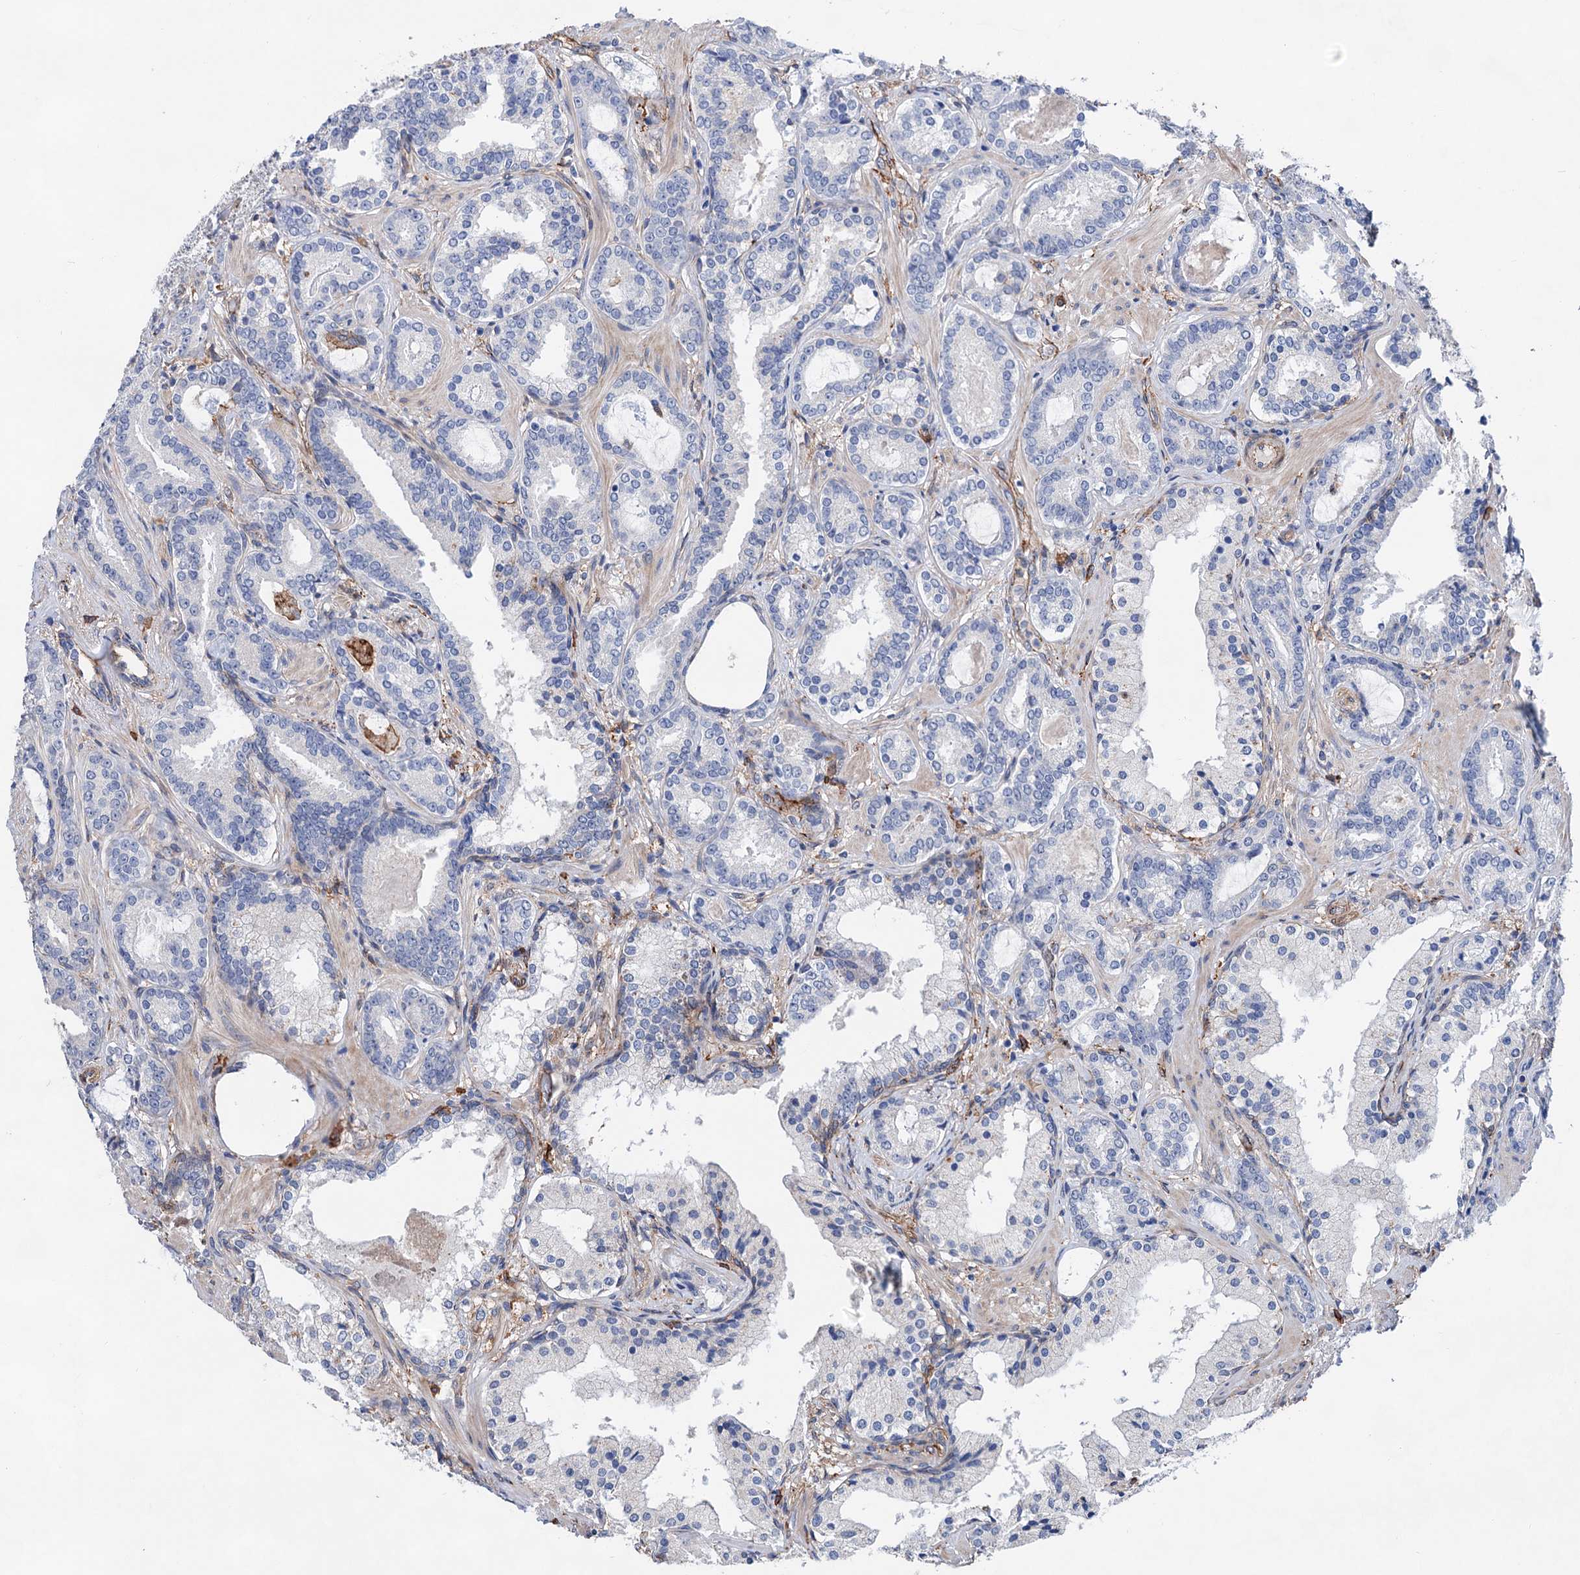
{"staining": {"intensity": "negative", "quantity": "none", "location": "none"}, "tissue": "prostate cancer", "cell_type": "Tumor cells", "image_type": "cancer", "snomed": [{"axis": "morphology", "description": "Adenocarcinoma, High grade"}, {"axis": "topography", "description": "Prostate"}], "caption": "Prostate cancer stained for a protein using immunohistochemistry (IHC) exhibits no positivity tumor cells.", "gene": "TMTC3", "patient": {"sex": "male", "age": 58}}